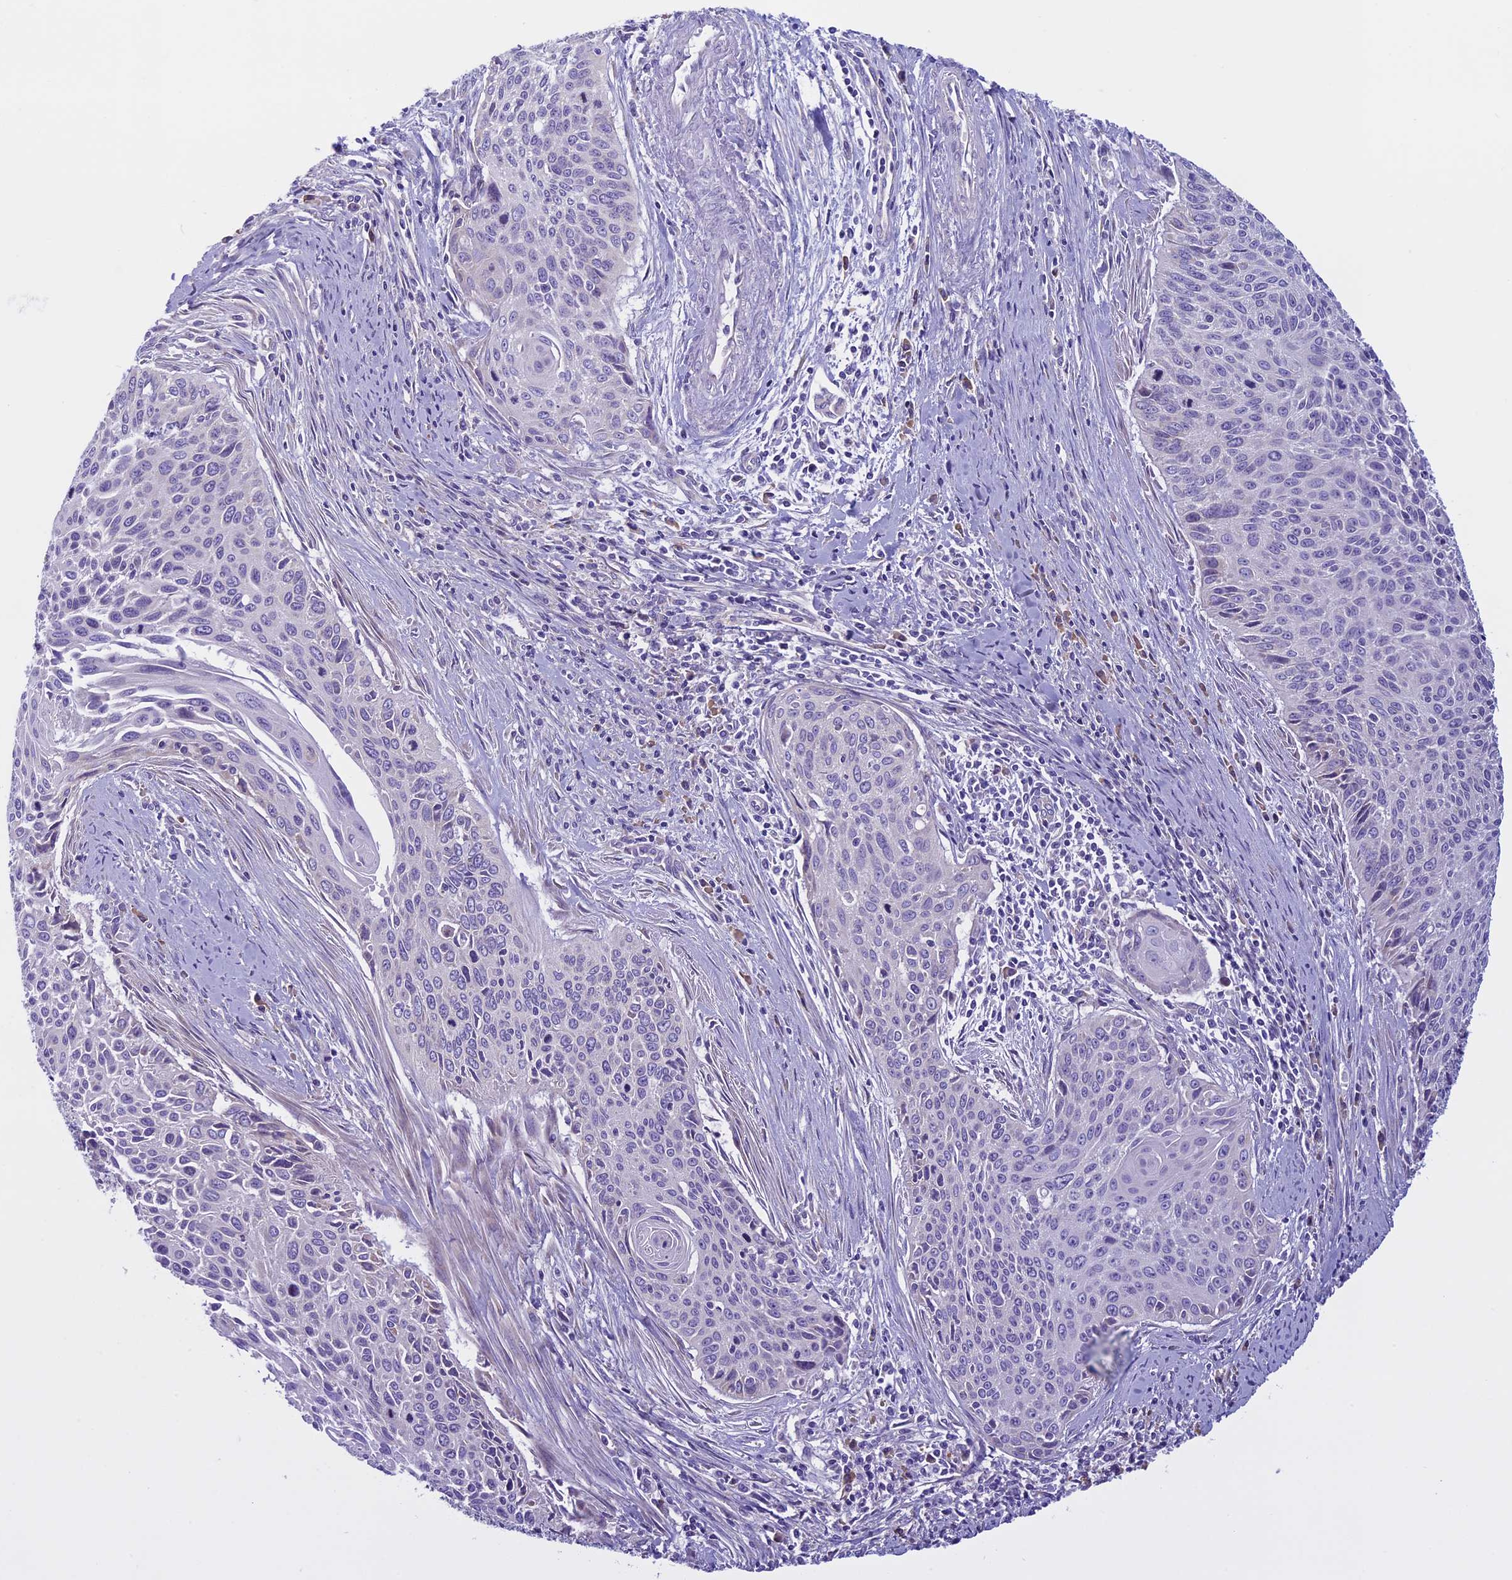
{"staining": {"intensity": "negative", "quantity": "none", "location": "none"}, "tissue": "cervical cancer", "cell_type": "Tumor cells", "image_type": "cancer", "snomed": [{"axis": "morphology", "description": "Squamous cell carcinoma, NOS"}, {"axis": "topography", "description": "Cervix"}], "caption": "DAB (3,3'-diaminobenzidine) immunohistochemical staining of human cervical squamous cell carcinoma demonstrates no significant staining in tumor cells. (Stains: DAB (3,3'-diaminobenzidine) IHC with hematoxylin counter stain, Microscopy: brightfield microscopy at high magnification).", "gene": "DCTN5", "patient": {"sex": "female", "age": 55}}